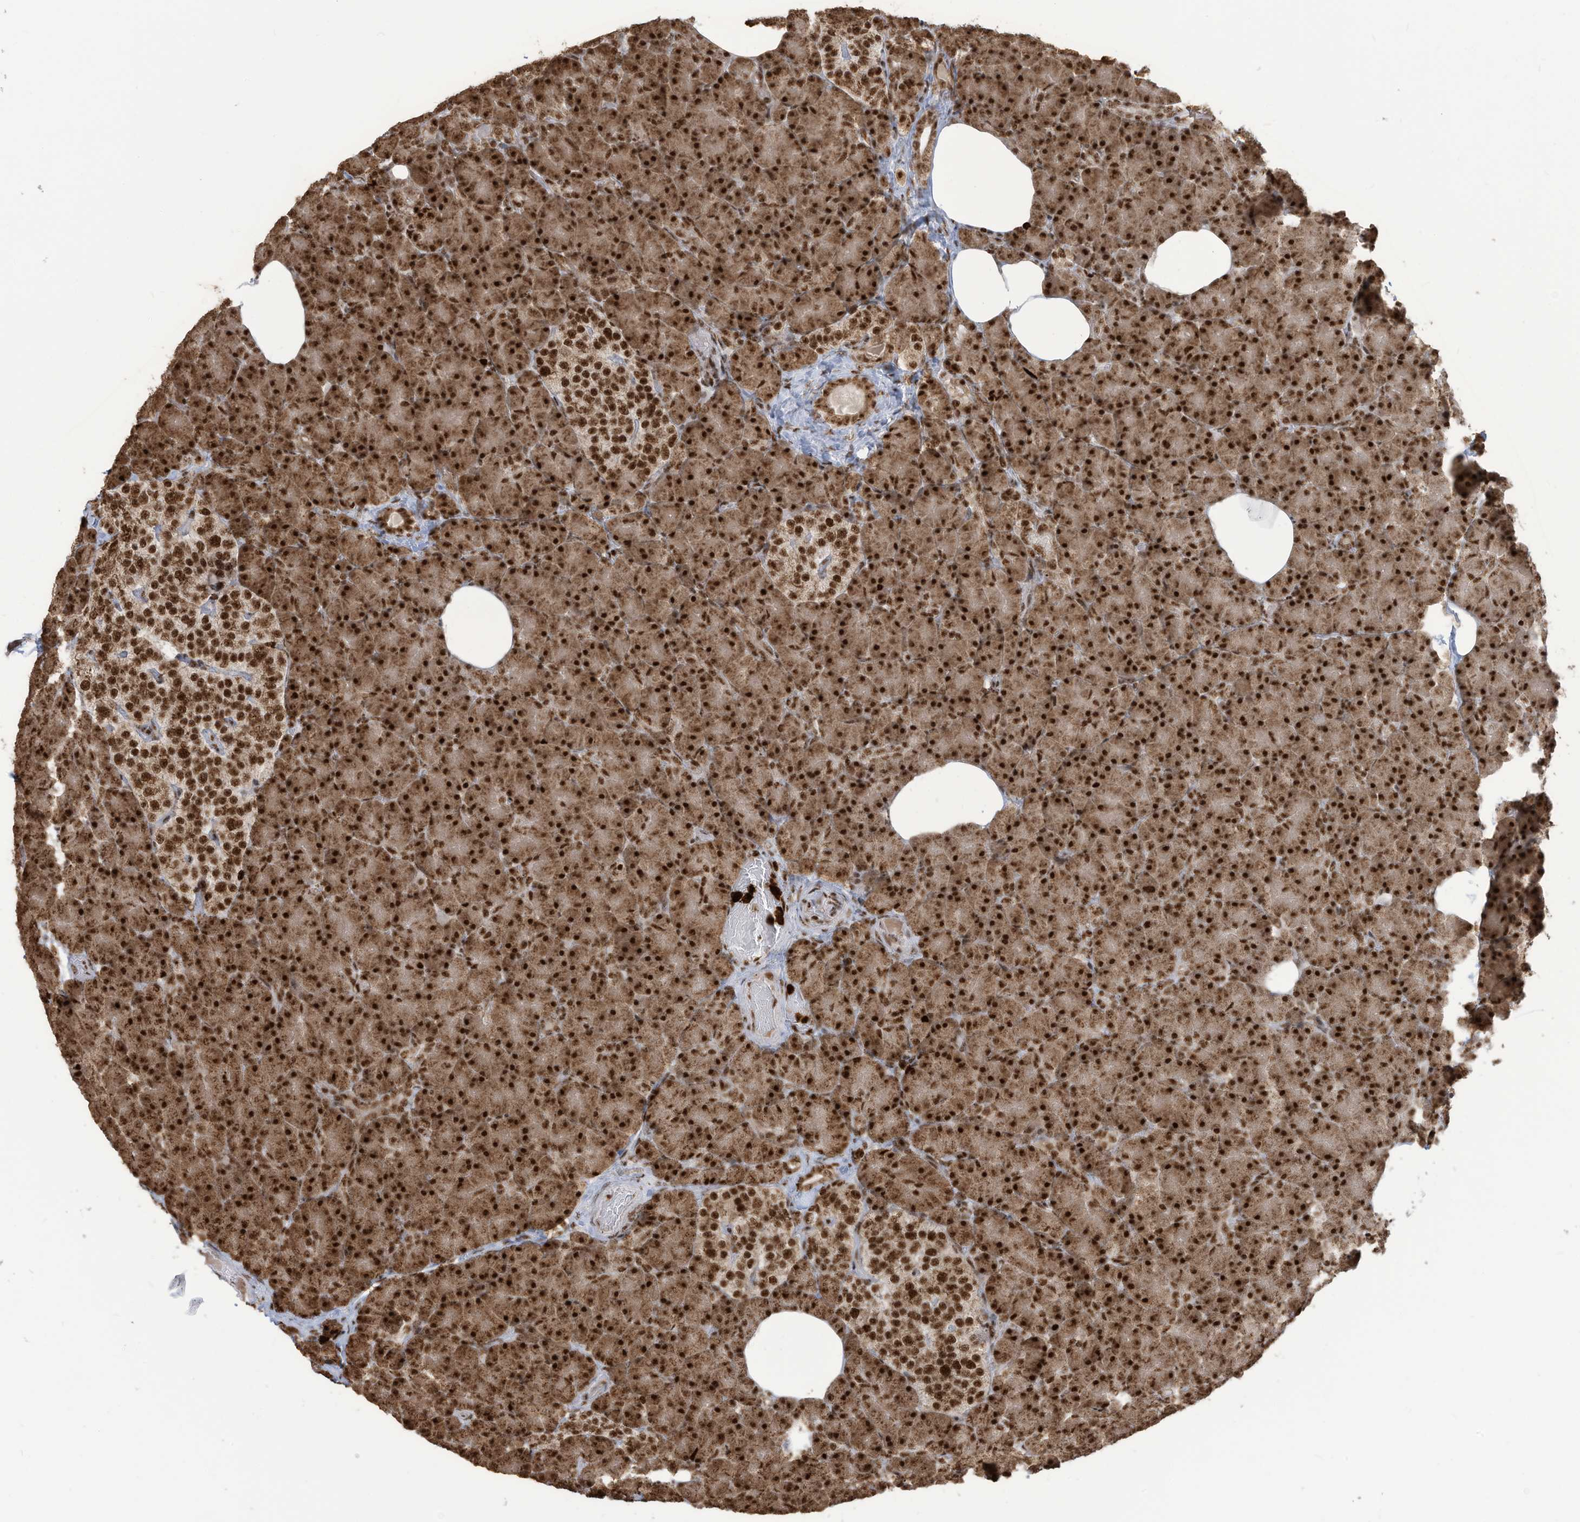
{"staining": {"intensity": "strong", "quantity": ">75%", "location": "cytoplasmic/membranous,nuclear"}, "tissue": "pancreas", "cell_type": "Exocrine glandular cells", "image_type": "normal", "snomed": [{"axis": "morphology", "description": "Normal tissue, NOS"}, {"axis": "topography", "description": "Pancreas"}], "caption": "High-power microscopy captured an immunohistochemistry micrograph of benign pancreas, revealing strong cytoplasmic/membranous,nuclear expression in approximately >75% of exocrine glandular cells. (brown staining indicates protein expression, while blue staining denotes nuclei).", "gene": "LBH", "patient": {"sex": "female", "age": 43}}